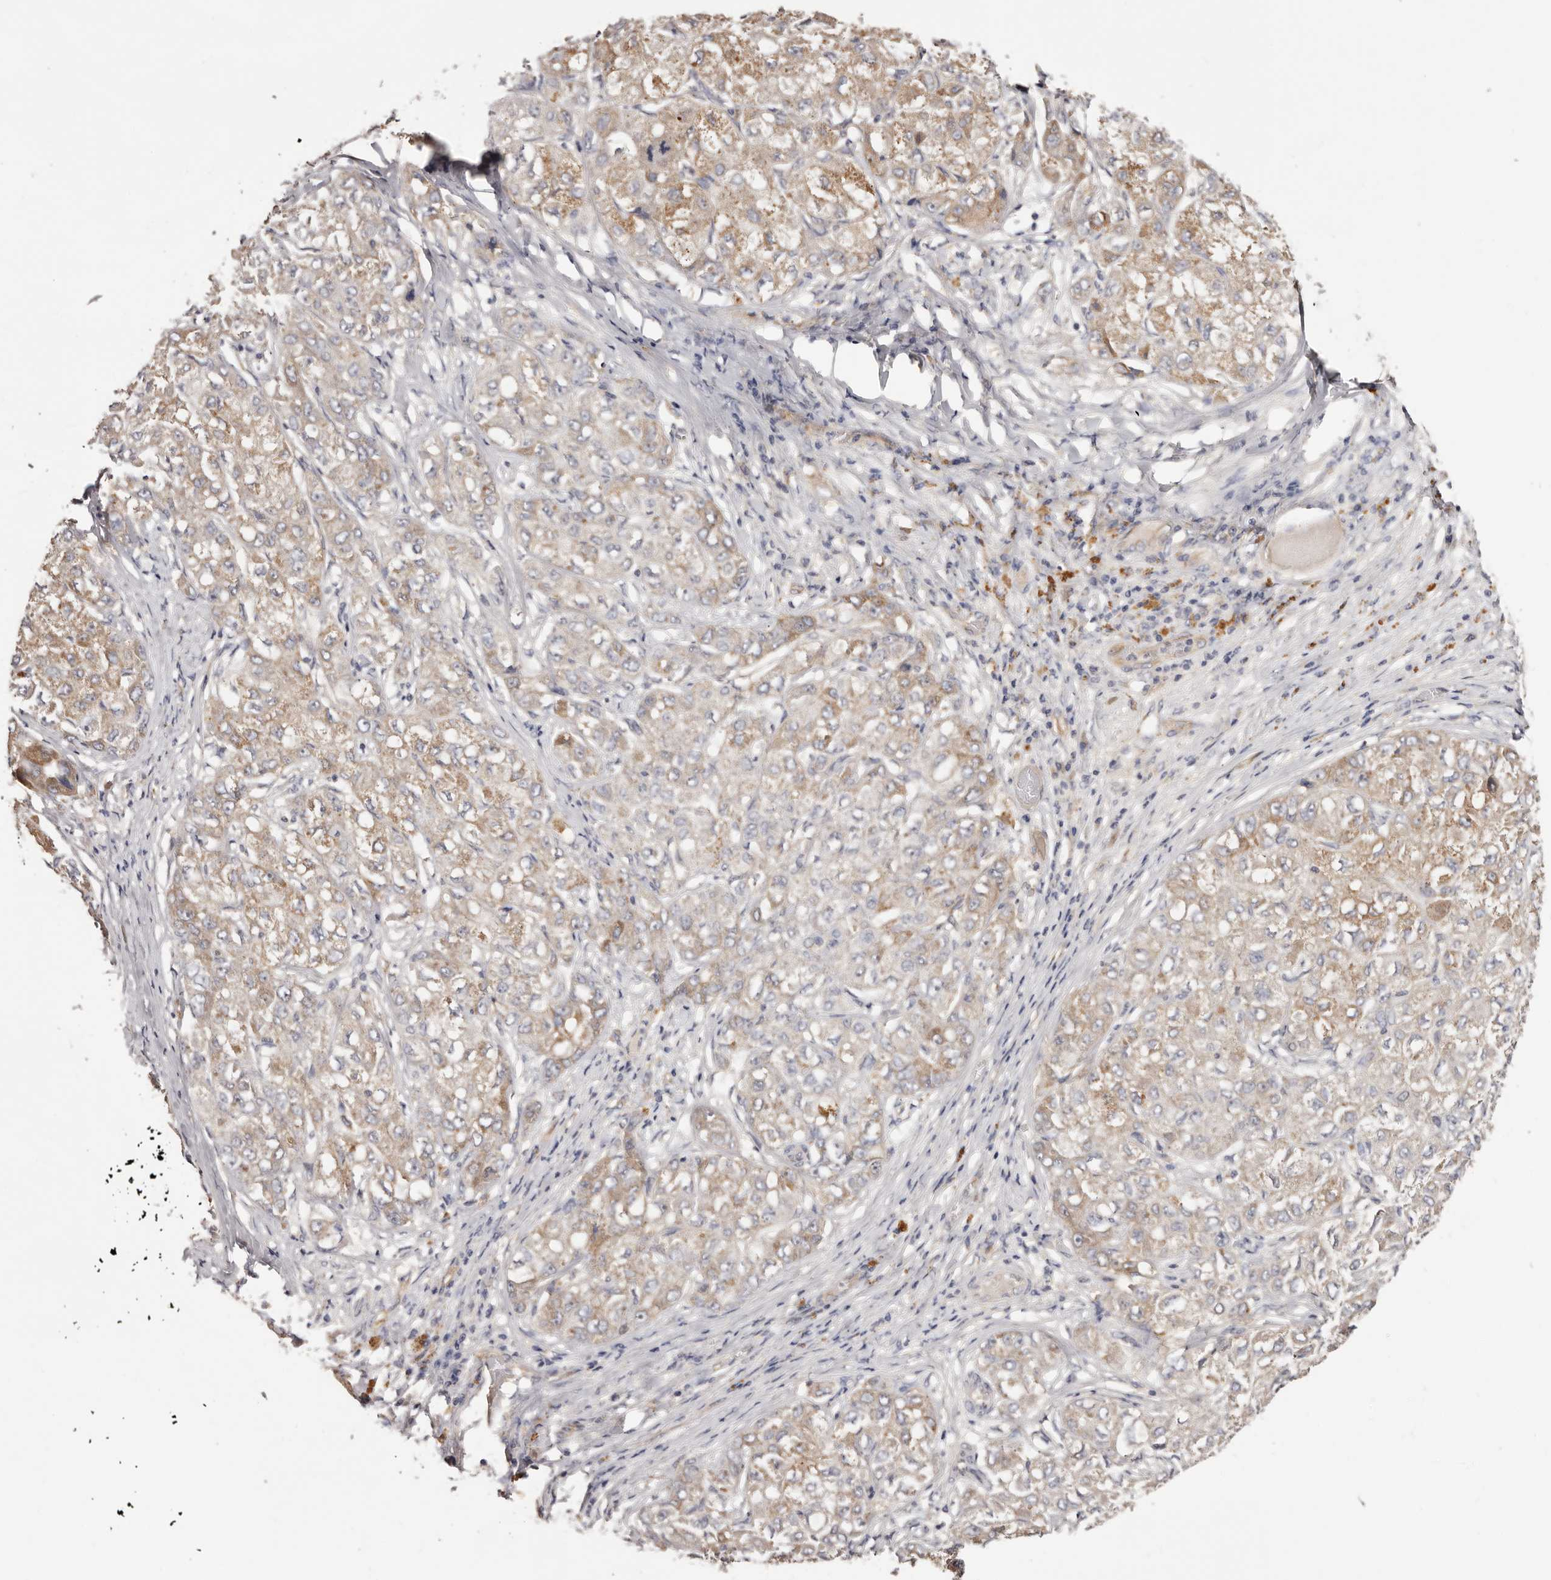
{"staining": {"intensity": "moderate", "quantity": ">75%", "location": "cytoplasmic/membranous"}, "tissue": "liver cancer", "cell_type": "Tumor cells", "image_type": "cancer", "snomed": [{"axis": "morphology", "description": "Carcinoma, Hepatocellular, NOS"}, {"axis": "topography", "description": "Liver"}], "caption": "There is medium levels of moderate cytoplasmic/membranous expression in tumor cells of liver cancer, as demonstrated by immunohistochemical staining (brown color).", "gene": "LTV1", "patient": {"sex": "male", "age": 80}}